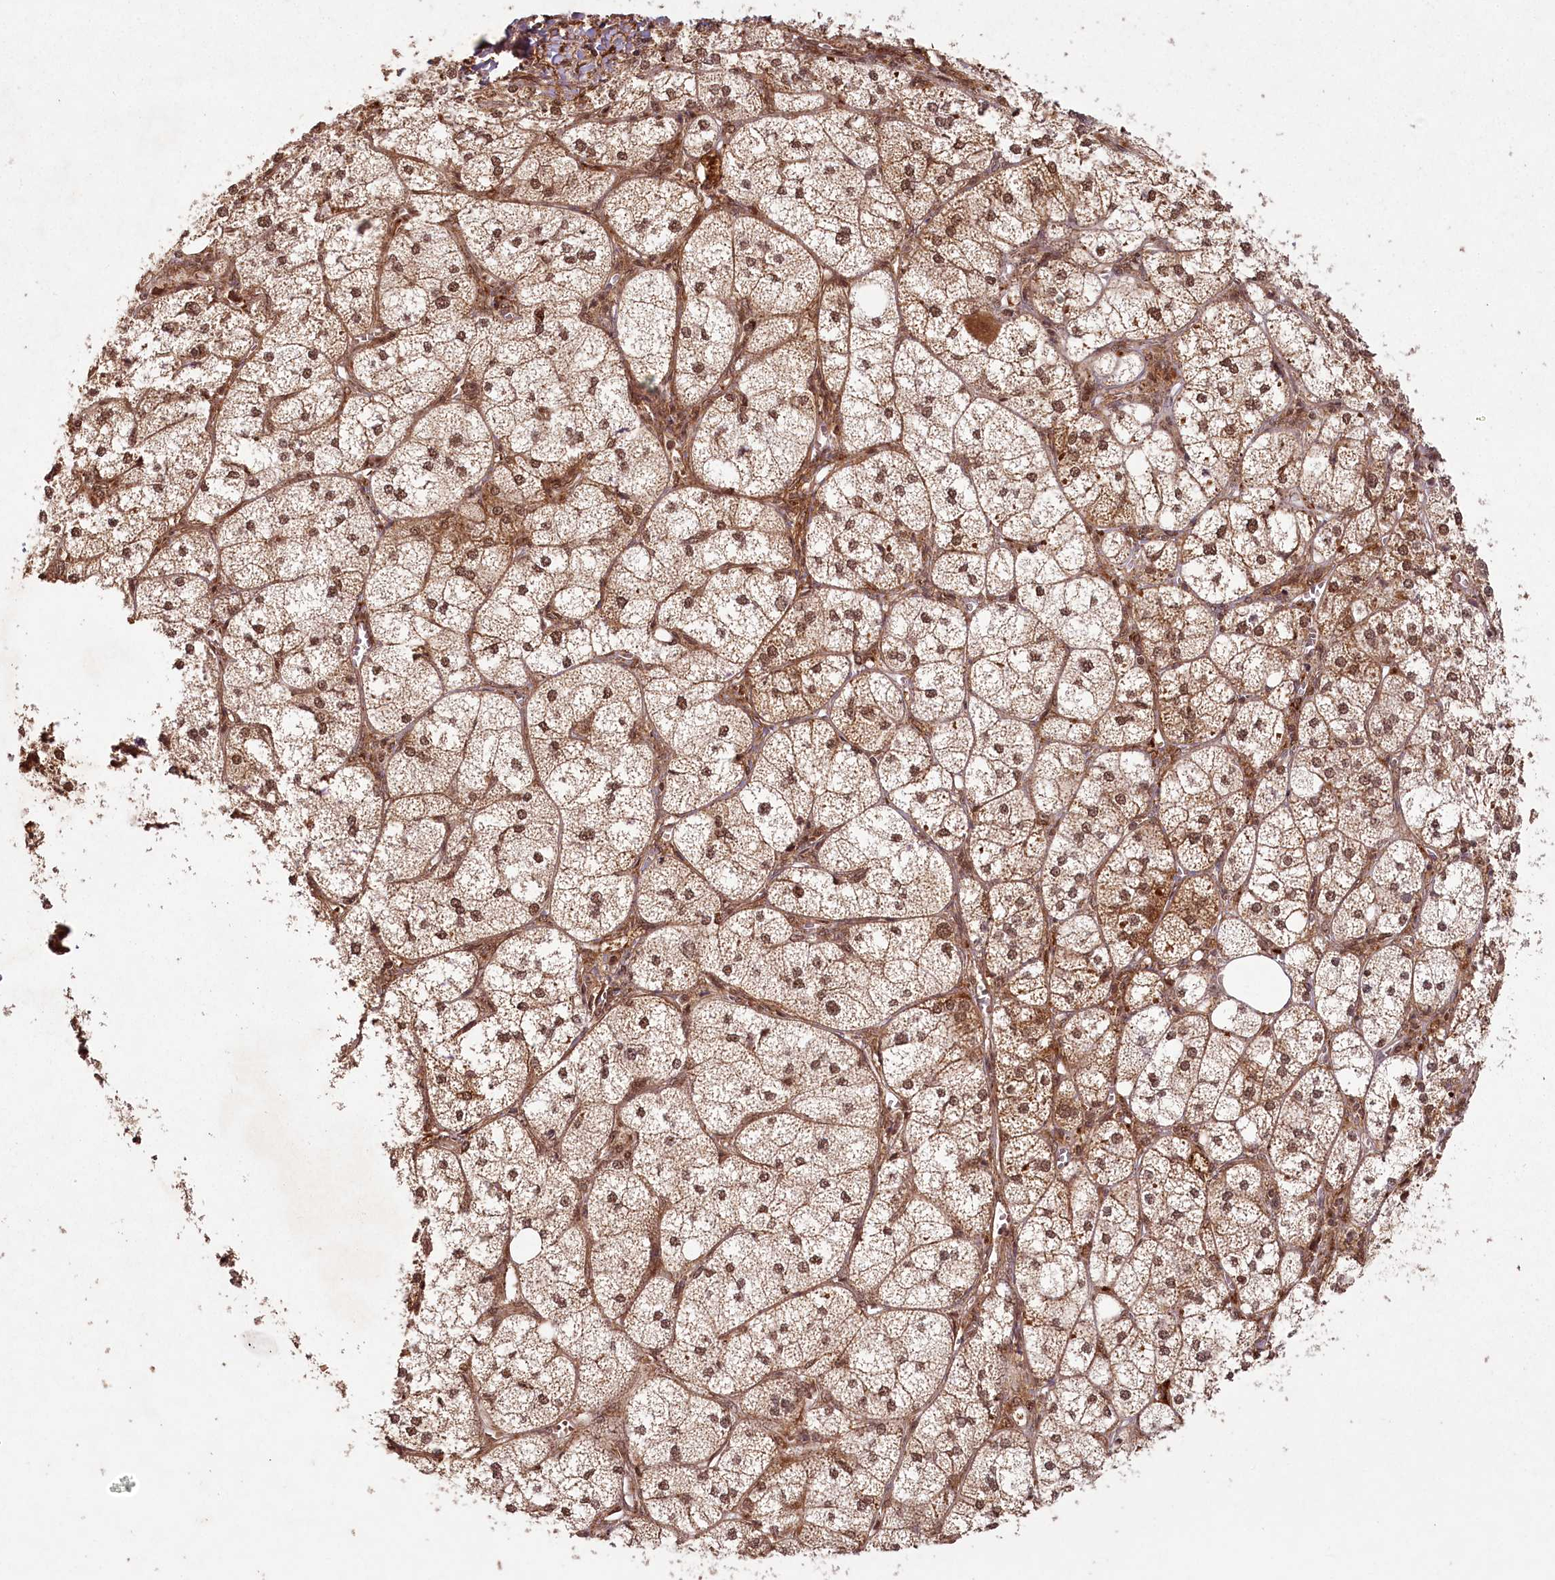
{"staining": {"intensity": "strong", "quantity": ">75%", "location": "cytoplasmic/membranous,nuclear"}, "tissue": "adrenal gland", "cell_type": "Glandular cells", "image_type": "normal", "snomed": [{"axis": "morphology", "description": "Normal tissue, NOS"}, {"axis": "topography", "description": "Adrenal gland"}], "caption": "This histopathology image demonstrates immunohistochemistry staining of benign human adrenal gland, with high strong cytoplasmic/membranous,nuclear staining in about >75% of glandular cells.", "gene": "MICU1", "patient": {"sex": "female", "age": 61}}